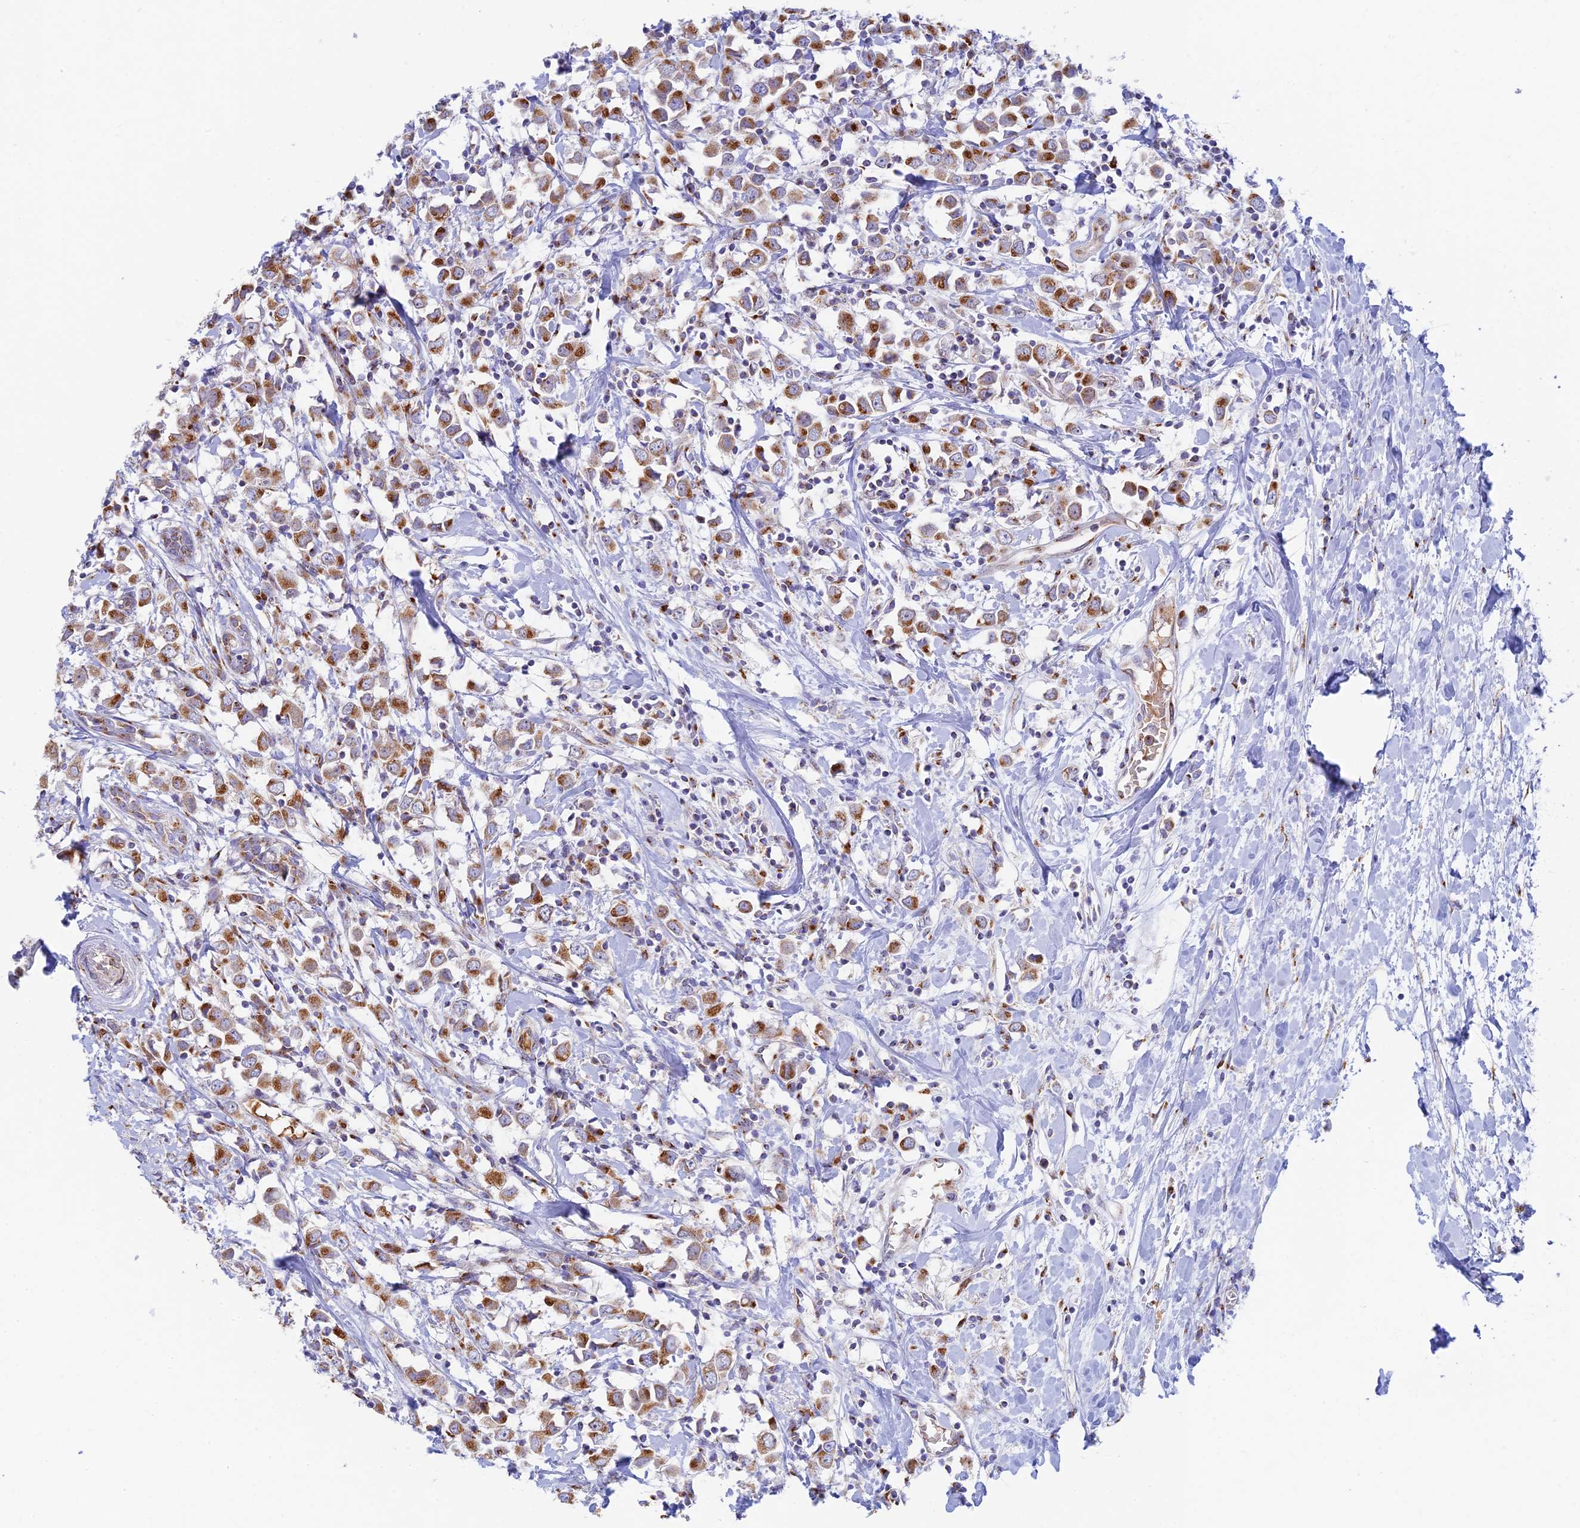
{"staining": {"intensity": "moderate", "quantity": ">75%", "location": "cytoplasmic/membranous"}, "tissue": "breast cancer", "cell_type": "Tumor cells", "image_type": "cancer", "snomed": [{"axis": "morphology", "description": "Duct carcinoma"}, {"axis": "topography", "description": "Breast"}], "caption": "The photomicrograph shows immunohistochemical staining of breast invasive ductal carcinoma. There is moderate cytoplasmic/membranous staining is identified in about >75% of tumor cells. (Brightfield microscopy of DAB IHC at high magnification).", "gene": "HS2ST1", "patient": {"sex": "female", "age": 61}}